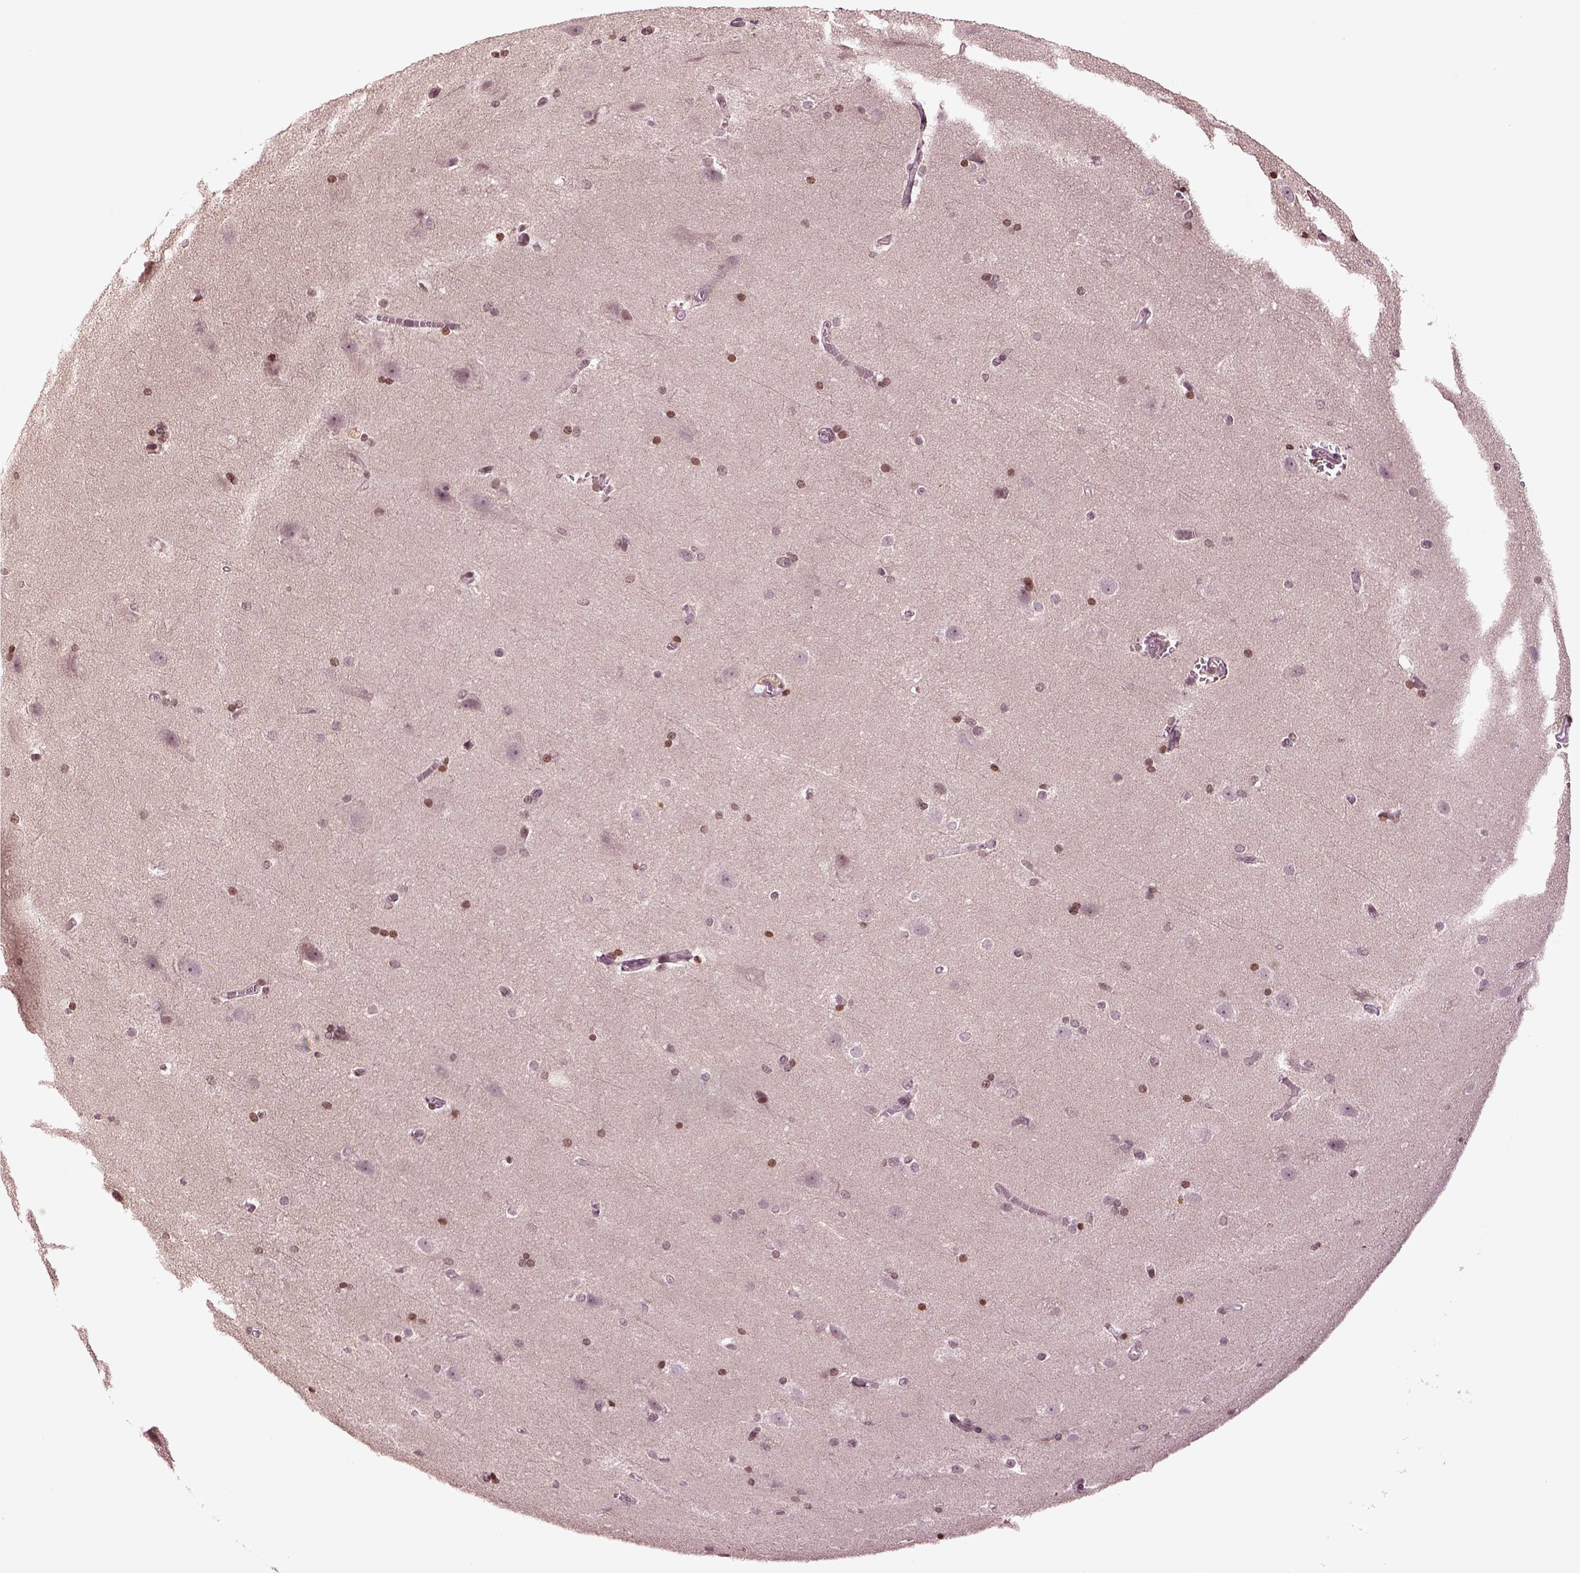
{"staining": {"intensity": "moderate", "quantity": "25%-75%", "location": "nuclear"}, "tissue": "hippocampus", "cell_type": "Glial cells", "image_type": "normal", "snomed": [{"axis": "morphology", "description": "Normal tissue, NOS"}, {"axis": "topography", "description": "Cerebral cortex"}, {"axis": "topography", "description": "Hippocampus"}], "caption": "The photomicrograph displays immunohistochemical staining of benign hippocampus. There is moderate nuclear positivity is identified in approximately 25%-75% of glial cells. (DAB IHC, brown staining for protein, blue staining for nuclei).", "gene": "GRM4", "patient": {"sex": "female", "age": 19}}